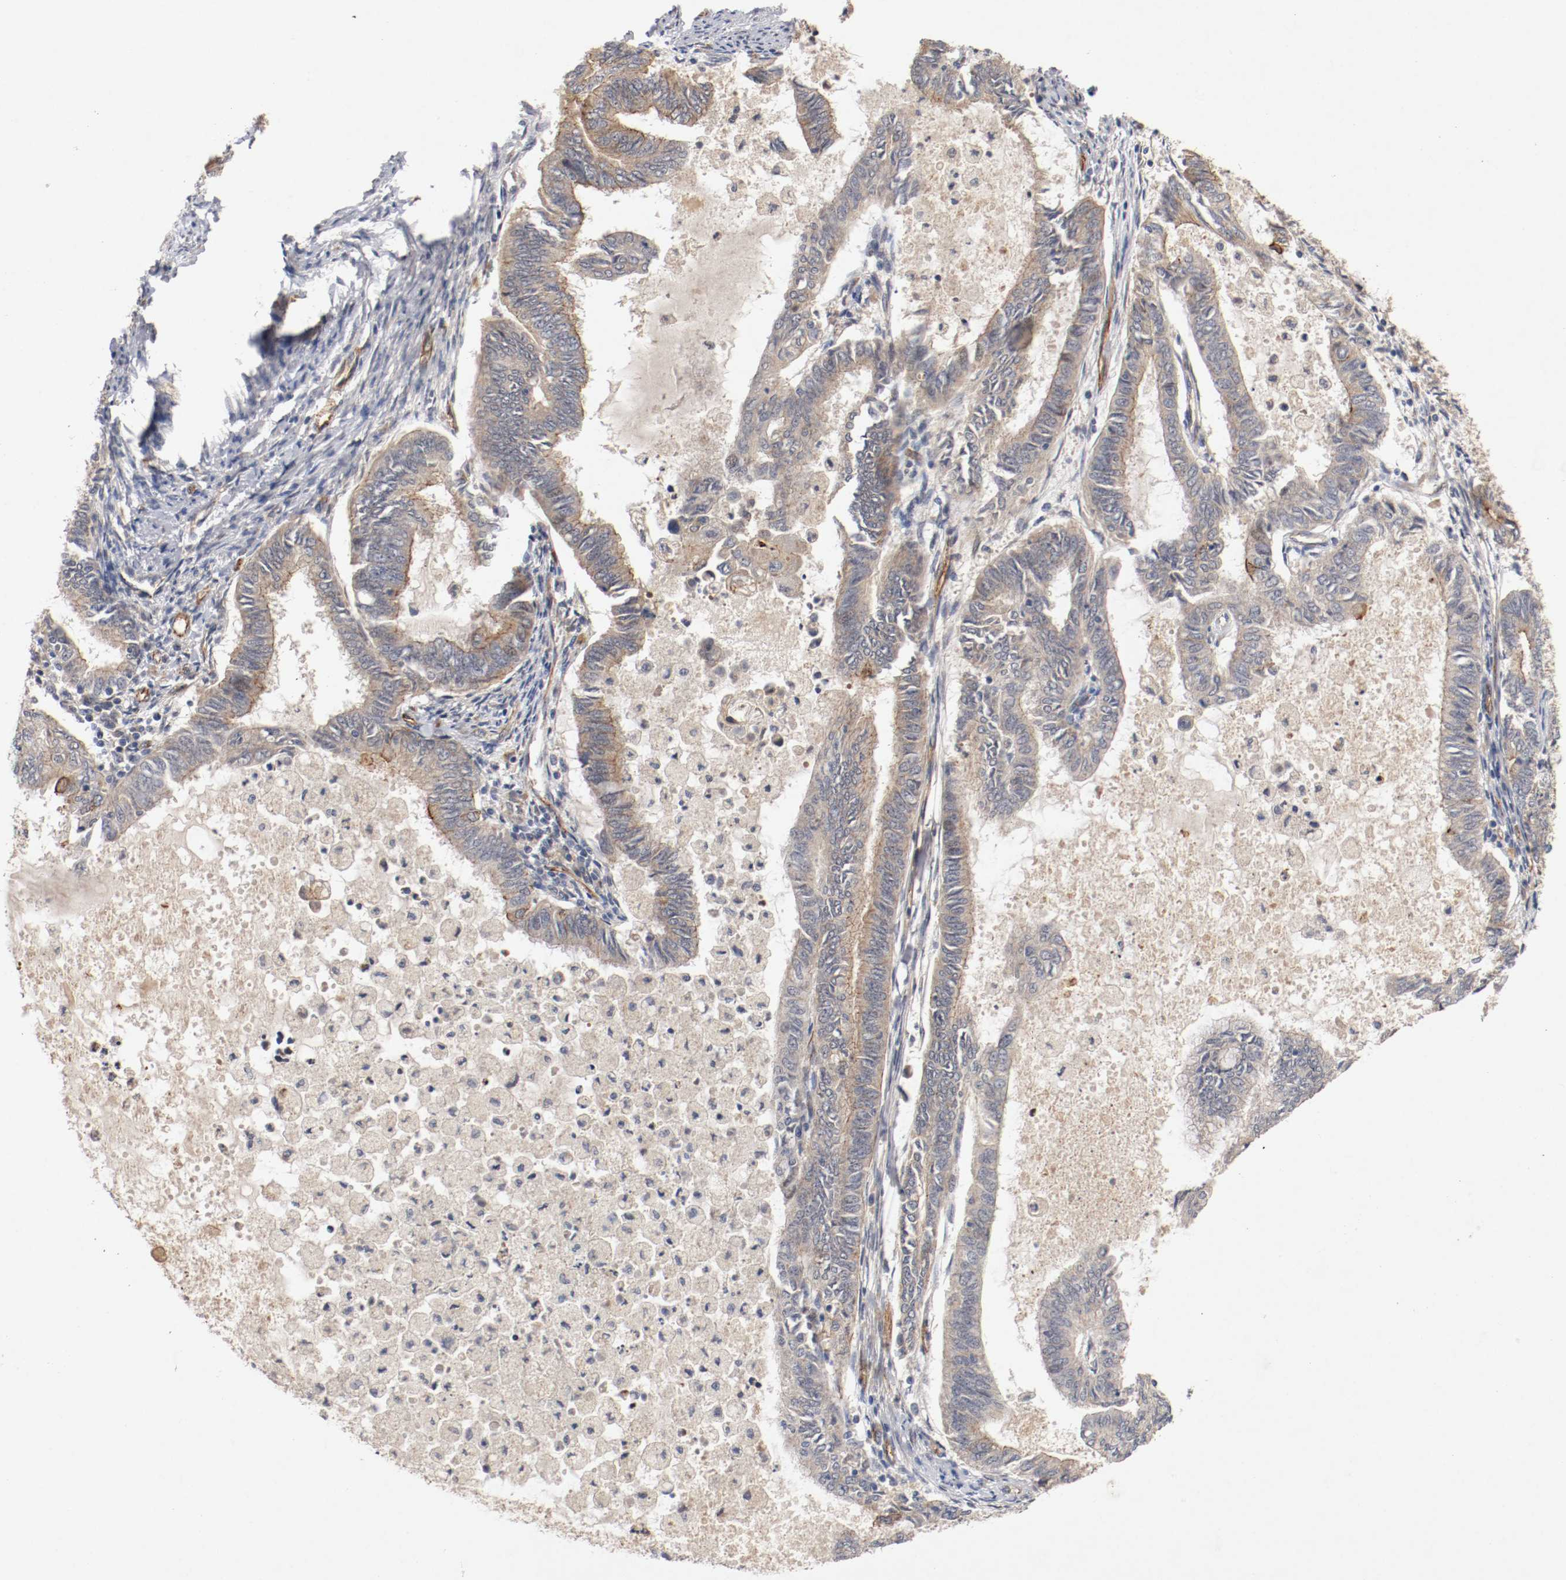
{"staining": {"intensity": "weak", "quantity": "25%-75%", "location": "cytoplasmic/membranous"}, "tissue": "endometrial cancer", "cell_type": "Tumor cells", "image_type": "cancer", "snomed": [{"axis": "morphology", "description": "Adenocarcinoma, NOS"}, {"axis": "topography", "description": "Endometrium"}], "caption": "Immunohistochemistry (IHC) of endometrial adenocarcinoma demonstrates low levels of weak cytoplasmic/membranous expression in approximately 25%-75% of tumor cells. (Stains: DAB in brown, nuclei in blue, Microscopy: brightfield microscopy at high magnification).", "gene": "TYK2", "patient": {"sex": "female", "age": 86}}